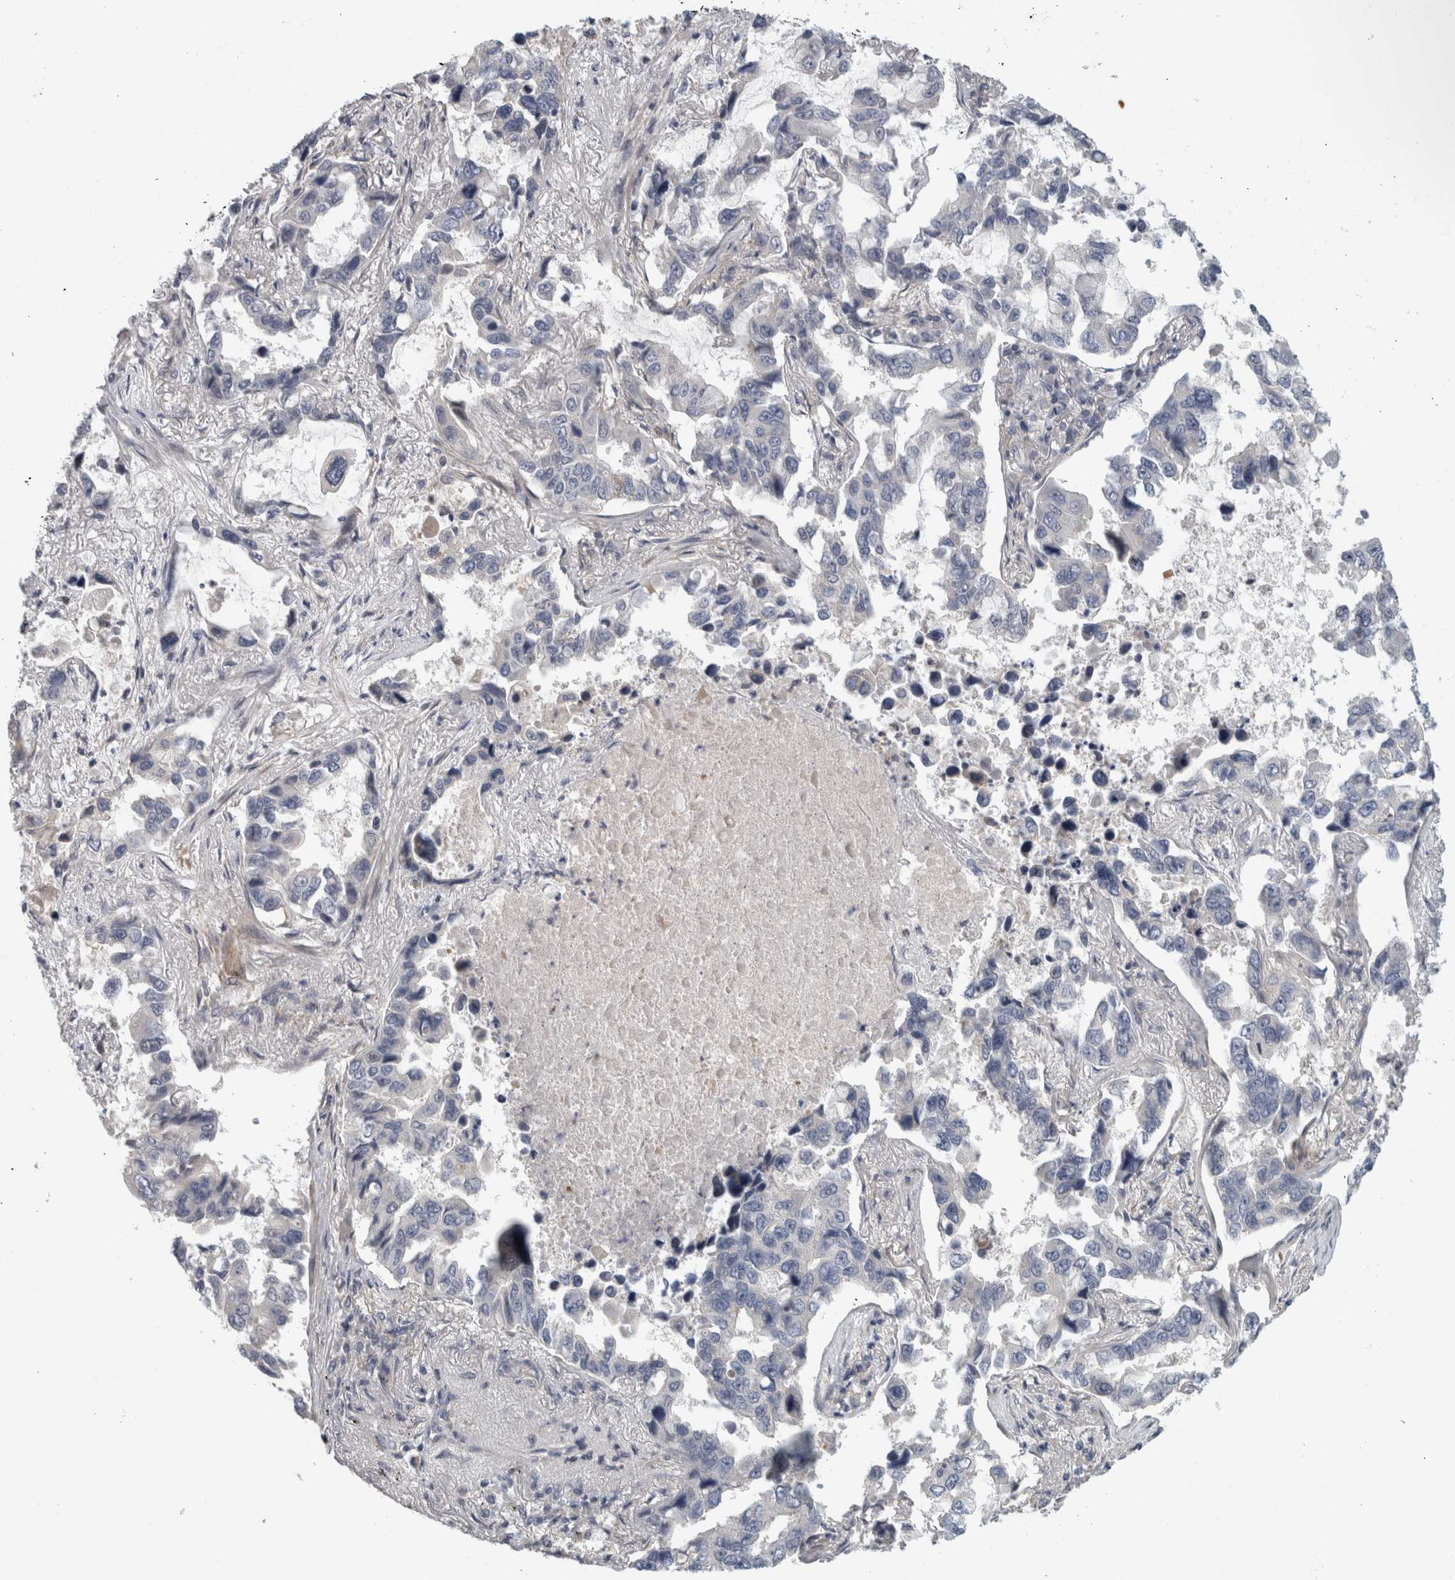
{"staining": {"intensity": "negative", "quantity": "none", "location": "none"}, "tissue": "lung cancer", "cell_type": "Tumor cells", "image_type": "cancer", "snomed": [{"axis": "morphology", "description": "Adenocarcinoma, NOS"}, {"axis": "topography", "description": "Lung"}], "caption": "Immunohistochemical staining of lung cancer exhibits no significant positivity in tumor cells.", "gene": "ZNF804B", "patient": {"sex": "male", "age": 64}}